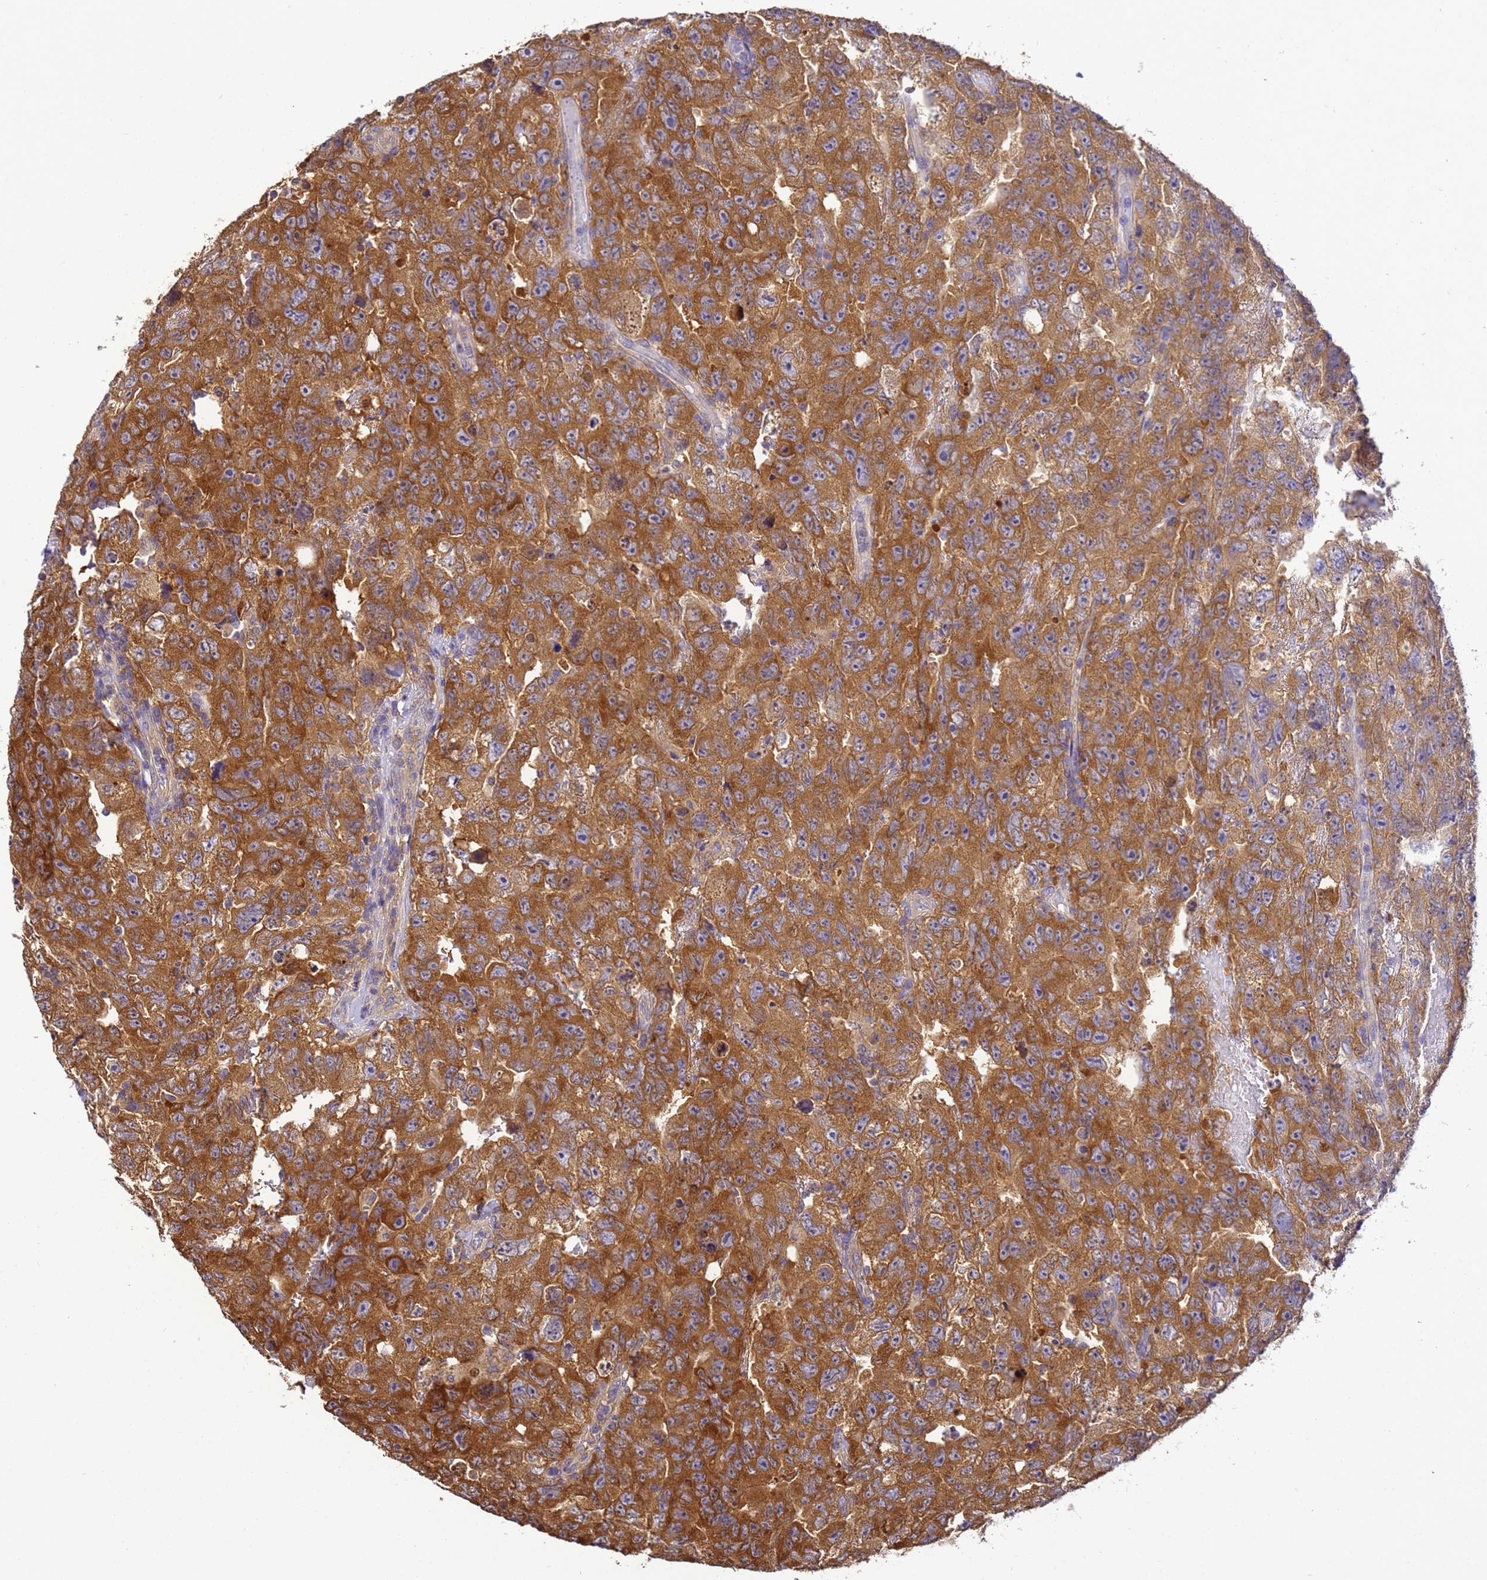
{"staining": {"intensity": "strong", "quantity": ">75%", "location": "cytoplasmic/membranous"}, "tissue": "testis cancer", "cell_type": "Tumor cells", "image_type": "cancer", "snomed": [{"axis": "morphology", "description": "Carcinoma, Embryonal, NOS"}, {"axis": "topography", "description": "Testis"}], "caption": "A brown stain labels strong cytoplasmic/membranous positivity of a protein in human testis embryonal carcinoma tumor cells.", "gene": "NARS1", "patient": {"sex": "male", "age": 45}}